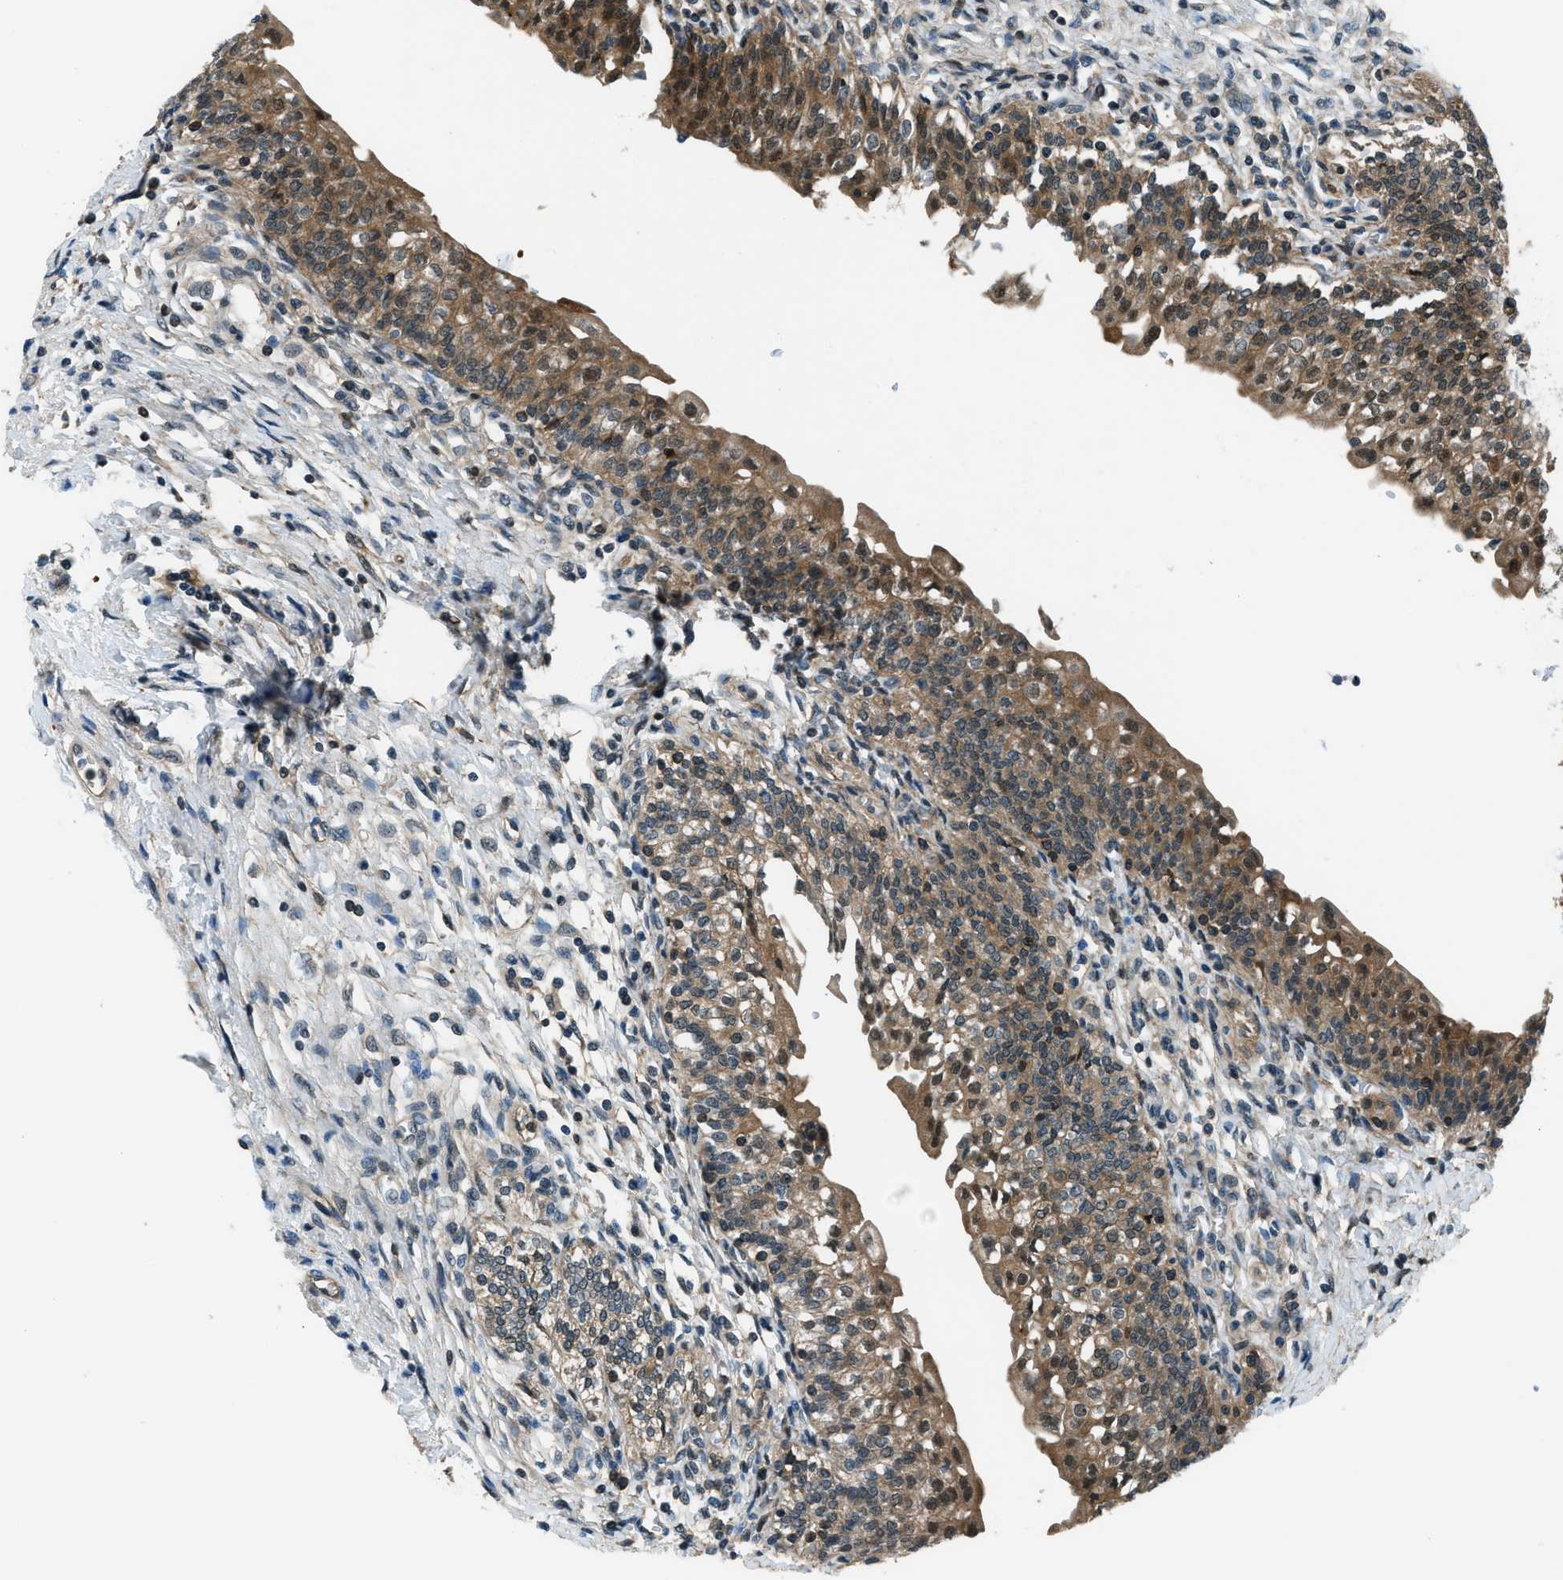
{"staining": {"intensity": "moderate", "quantity": ">75%", "location": "cytoplasmic/membranous,nuclear"}, "tissue": "urinary bladder", "cell_type": "Urothelial cells", "image_type": "normal", "snomed": [{"axis": "morphology", "description": "Normal tissue, NOS"}, {"axis": "topography", "description": "Urinary bladder"}], "caption": "Immunohistochemistry image of benign urinary bladder: human urinary bladder stained using immunohistochemistry (IHC) reveals medium levels of moderate protein expression localized specifically in the cytoplasmic/membranous,nuclear of urothelial cells, appearing as a cytoplasmic/membranous,nuclear brown color.", "gene": "HEBP2", "patient": {"sex": "male", "age": 55}}